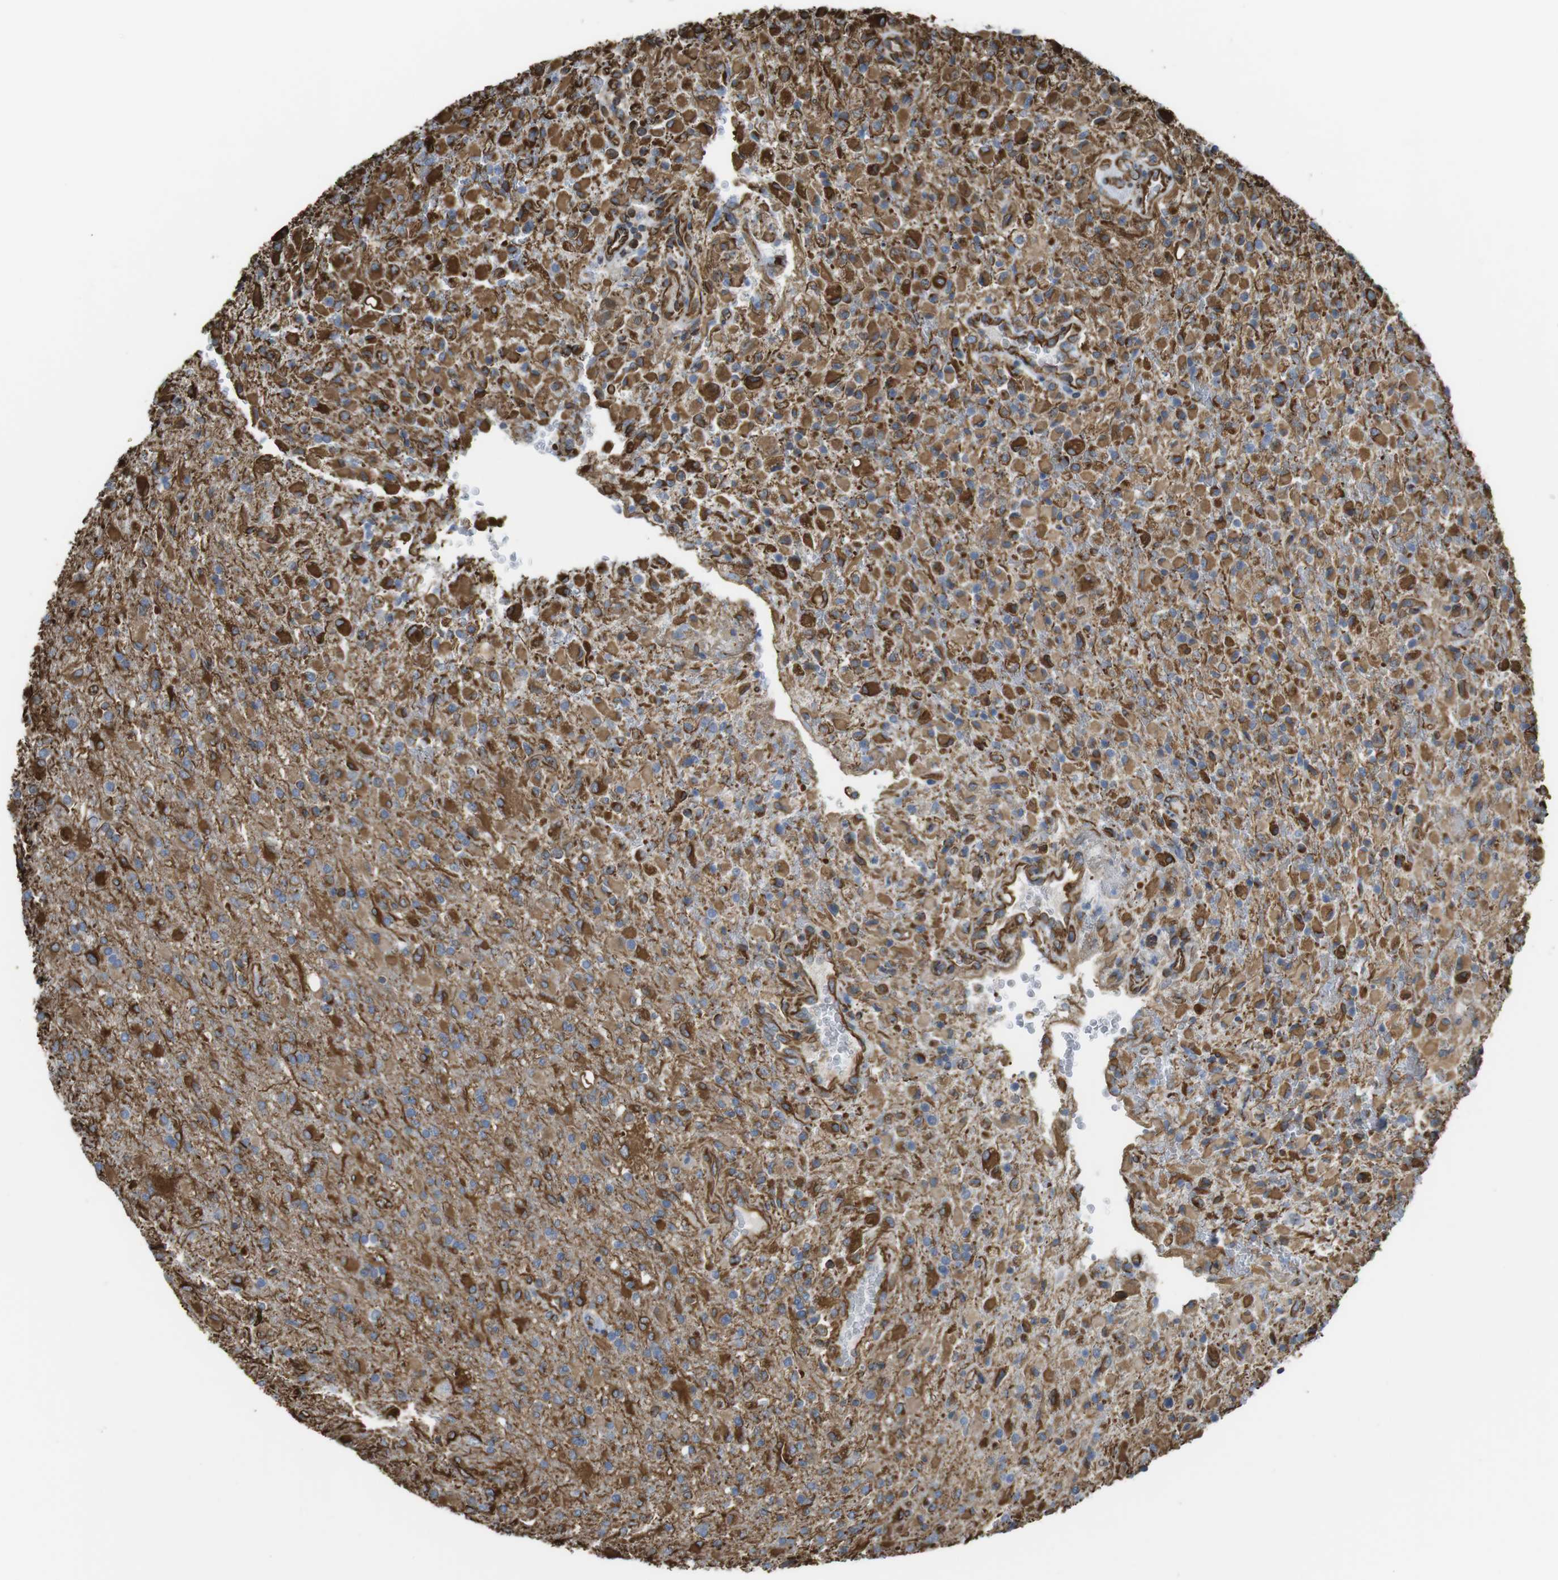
{"staining": {"intensity": "strong", "quantity": ">75%", "location": "cytoplasmic/membranous"}, "tissue": "glioma", "cell_type": "Tumor cells", "image_type": "cancer", "snomed": [{"axis": "morphology", "description": "Glioma, malignant, High grade"}, {"axis": "topography", "description": "Brain"}], "caption": "Malignant glioma (high-grade) was stained to show a protein in brown. There is high levels of strong cytoplasmic/membranous positivity in approximately >75% of tumor cells.", "gene": "RALGPS1", "patient": {"sex": "male", "age": 71}}